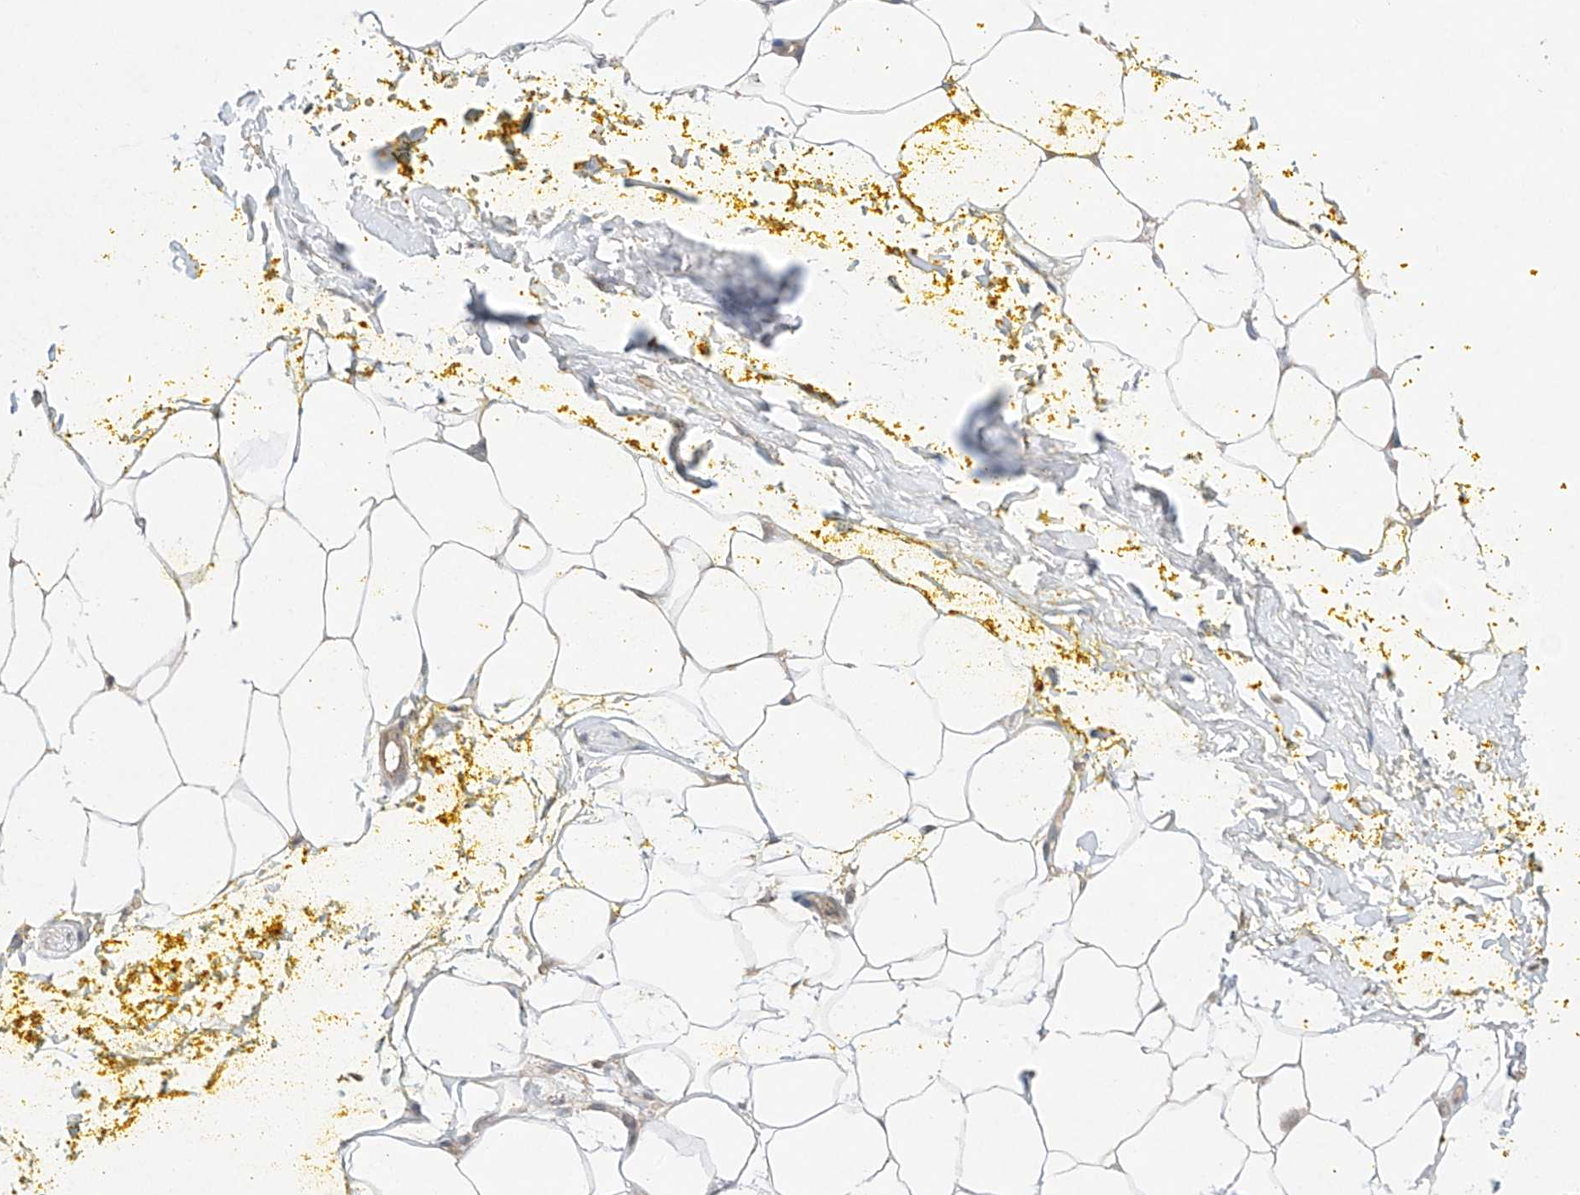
{"staining": {"intensity": "weak", "quantity": "25%-75%", "location": "cytoplasmic/membranous"}, "tissue": "adipose tissue", "cell_type": "Adipocytes", "image_type": "normal", "snomed": [{"axis": "morphology", "description": "Normal tissue, NOS"}, {"axis": "morphology", "description": "Adenocarcinoma, Low grade"}, {"axis": "topography", "description": "Prostate"}, {"axis": "topography", "description": "Peripheral nerve tissue"}], "caption": "Immunohistochemistry (IHC) micrograph of benign human adipose tissue stained for a protein (brown), which displays low levels of weak cytoplasmic/membranous staining in about 25%-75% of adipocytes.", "gene": "ZFHX2", "patient": {"sex": "male", "age": 63}}